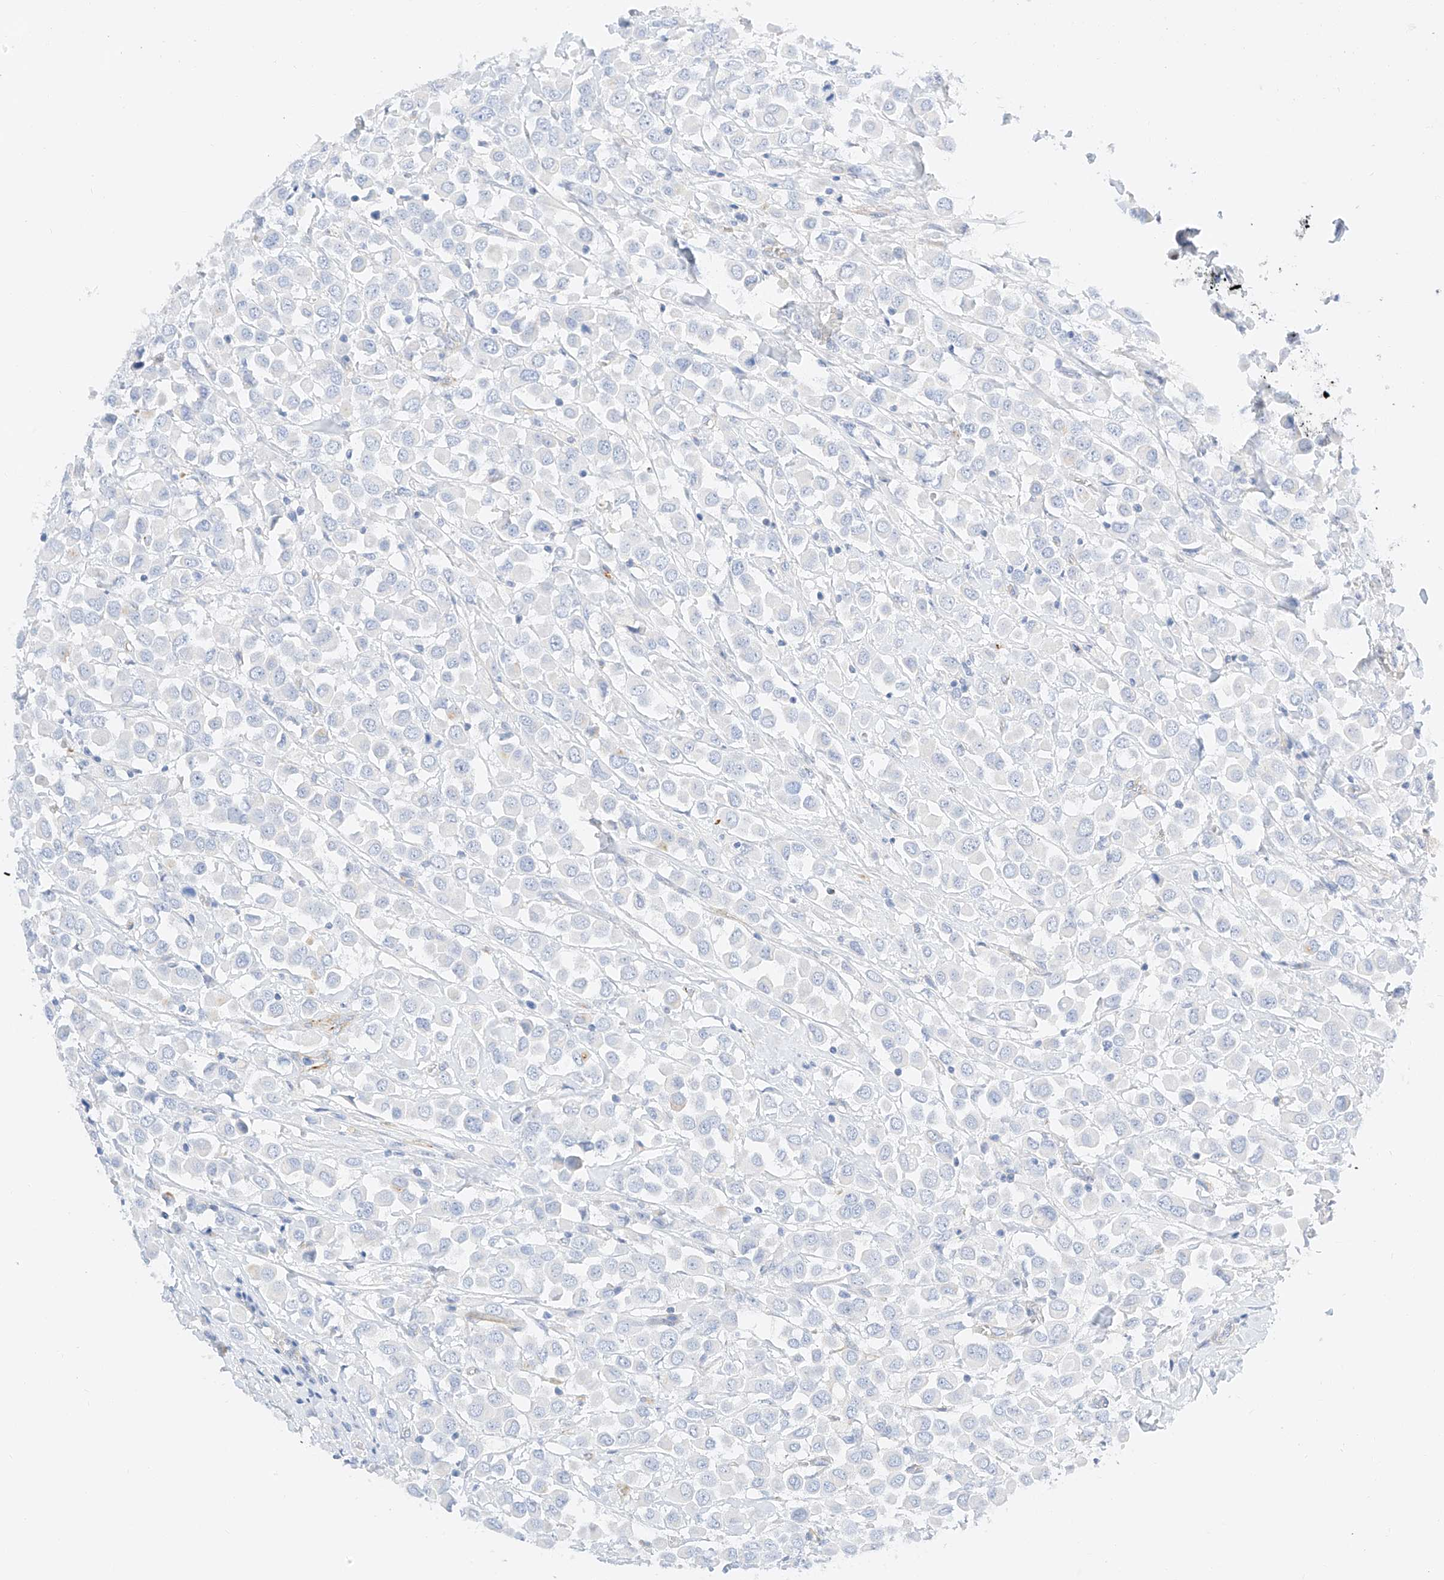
{"staining": {"intensity": "negative", "quantity": "none", "location": "none"}, "tissue": "breast cancer", "cell_type": "Tumor cells", "image_type": "cancer", "snomed": [{"axis": "morphology", "description": "Duct carcinoma"}, {"axis": "topography", "description": "Breast"}], "caption": "Immunohistochemistry of human breast cancer (infiltrating ductal carcinoma) exhibits no expression in tumor cells.", "gene": "CDCP2", "patient": {"sex": "female", "age": 61}}